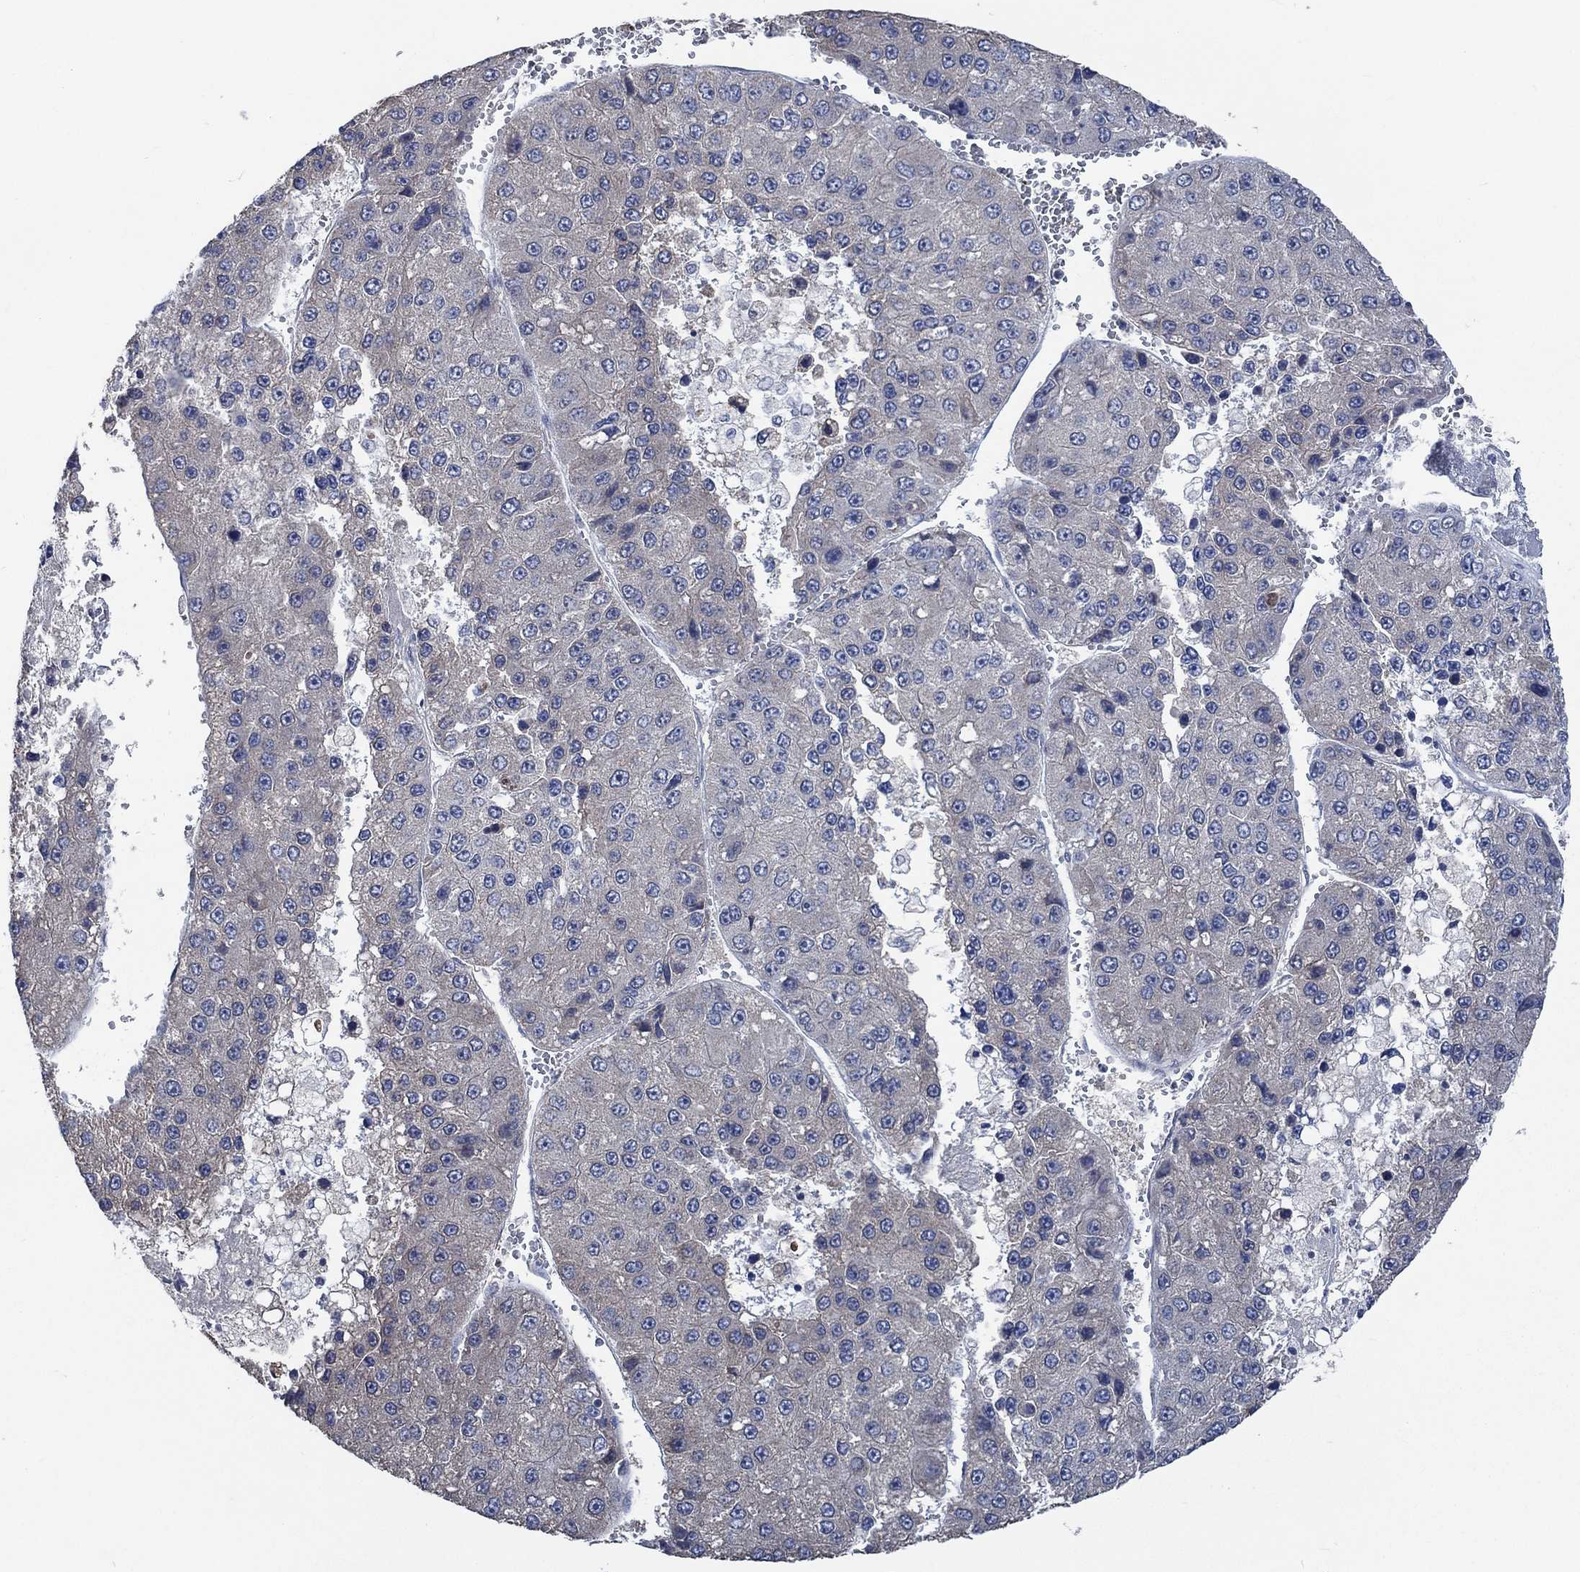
{"staining": {"intensity": "negative", "quantity": "none", "location": "none"}, "tissue": "liver cancer", "cell_type": "Tumor cells", "image_type": "cancer", "snomed": [{"axis": "morphology", "description": "Carcinoma, Hepatocellular, NOS"}, {"axis": "topography", "description": "Liver"}], "caption": "This is an immunohistochemistry micrograph of hepatocellular carcinoma (liver). There is no expression in tumor cells.", "gene": "OBSCN", "patient": {"sex": "female", "age": 73}}